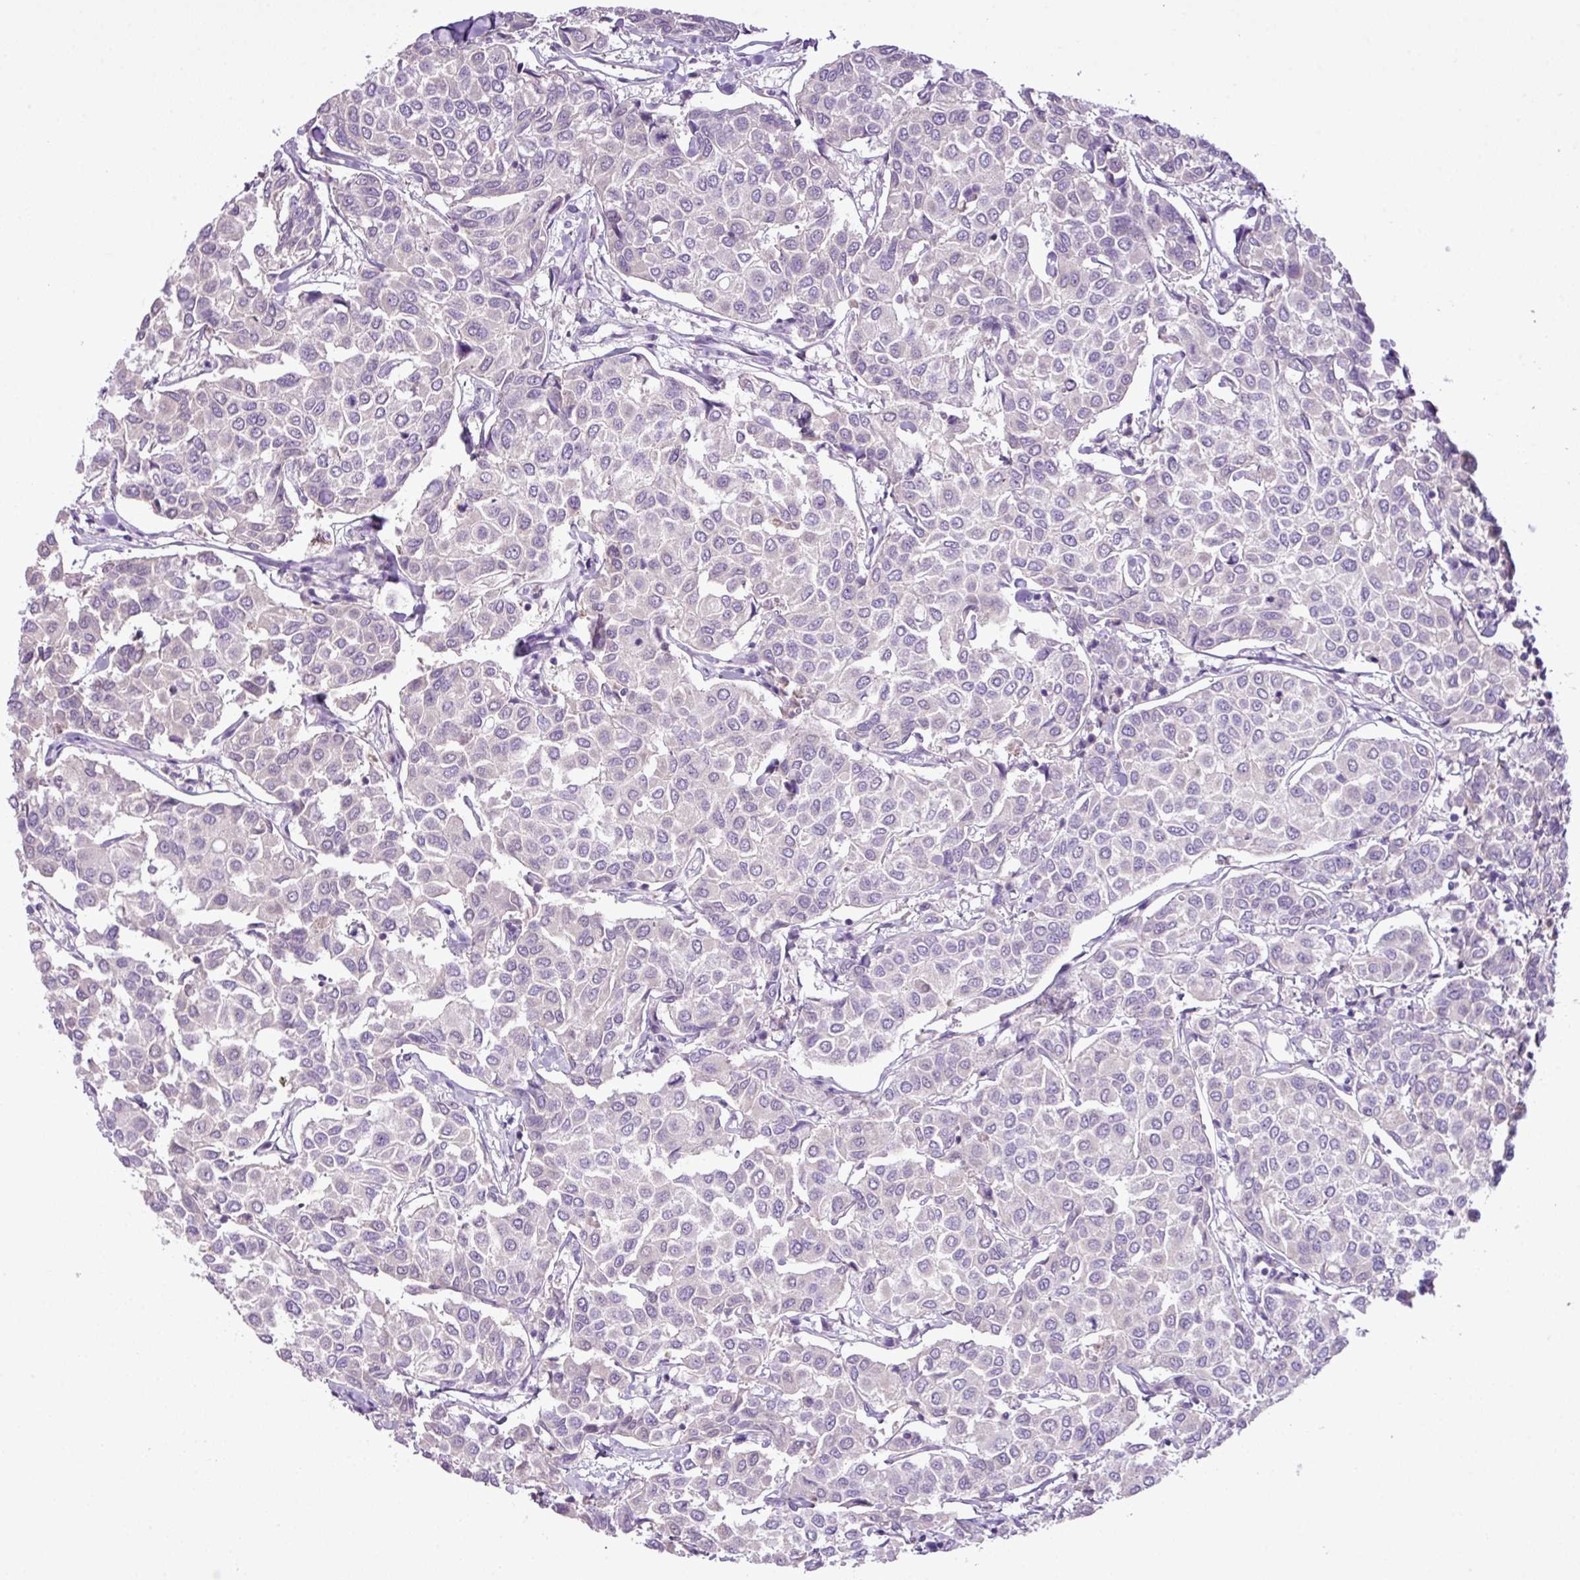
{"staining": {"intensity": "negative", "quantity": "none", "location": "none"}, "tissue": "breast cancer", "cell_type": "Tumor cells", "image_type": "cancer", "snomed": [{"axis": "morphology", "description": "Duct carcinoma"}, {"axis": "topography", "description": "Breast"}], "caption": "Tumor cells show no significant protein expression in breast invasive ductal carcinoma. (Stains: DAB IHC with hematoxylin counter stain, Microscopy: brightfield microscopy at high magnification).", "gene": "HTR3E", "patient": {"sex": "female", "age": 55}}